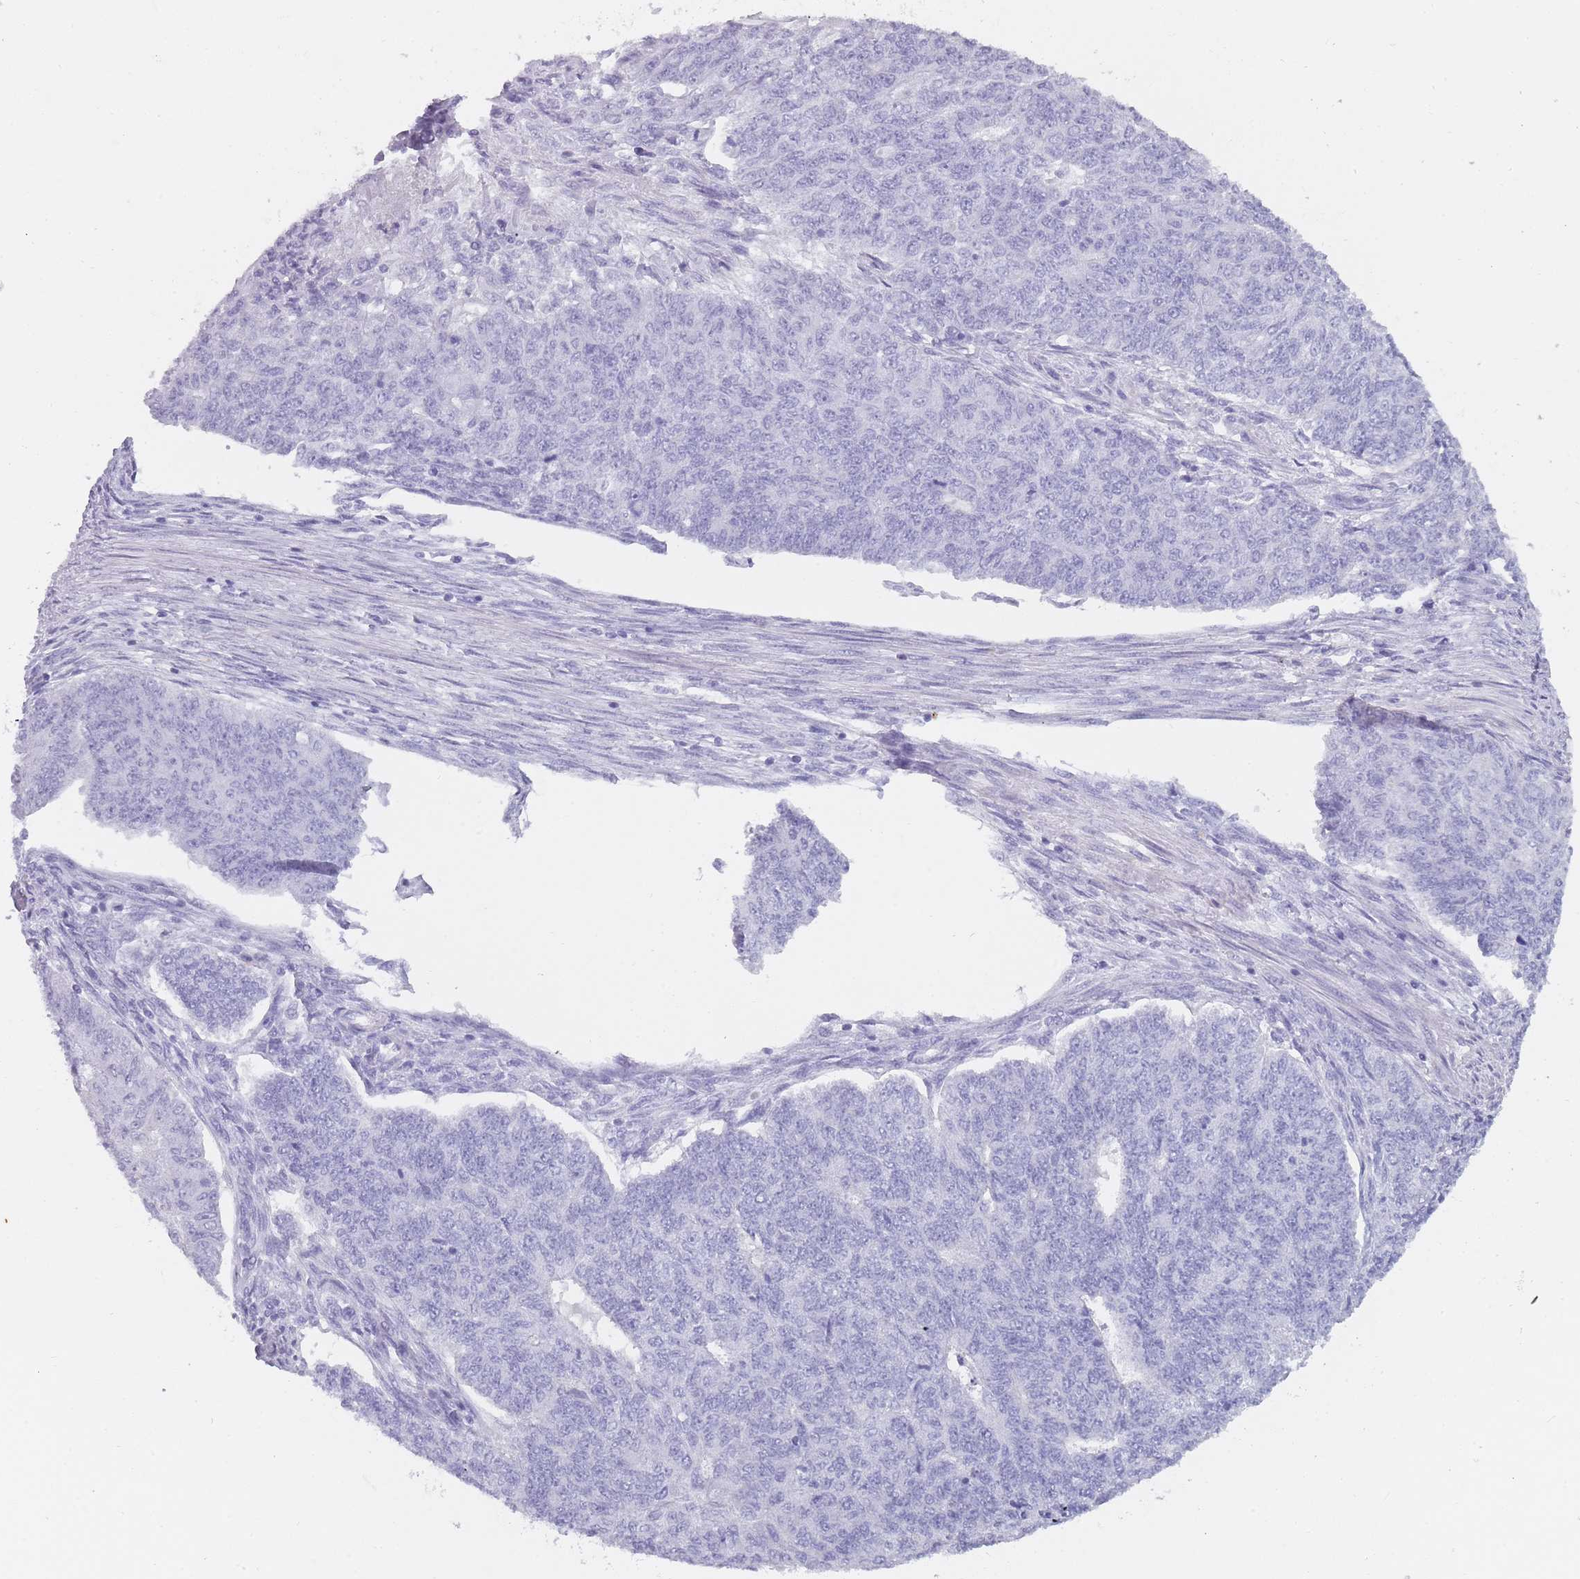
{"staining": {"intensity": "negative", "quantity": "none", "location": "none"}, "tissue": "endometrial cancer", "cell_type": "Tumor cells", "image_type": "cancer", "snomed": [{"axis": "morphology", "description": "Adenocarcinoma, NOS"}, {"axis": "topography", "description": "Endometrium"}], "caption": "This image is of endometrial cancer stained with immunohistochemistry (IHC) to label a protein in brown with the nuclei are counter-stained blue. There is no staining in tumor cells.", "gene": "TCP11", "patient": {"sex": "female", "age": 32}}